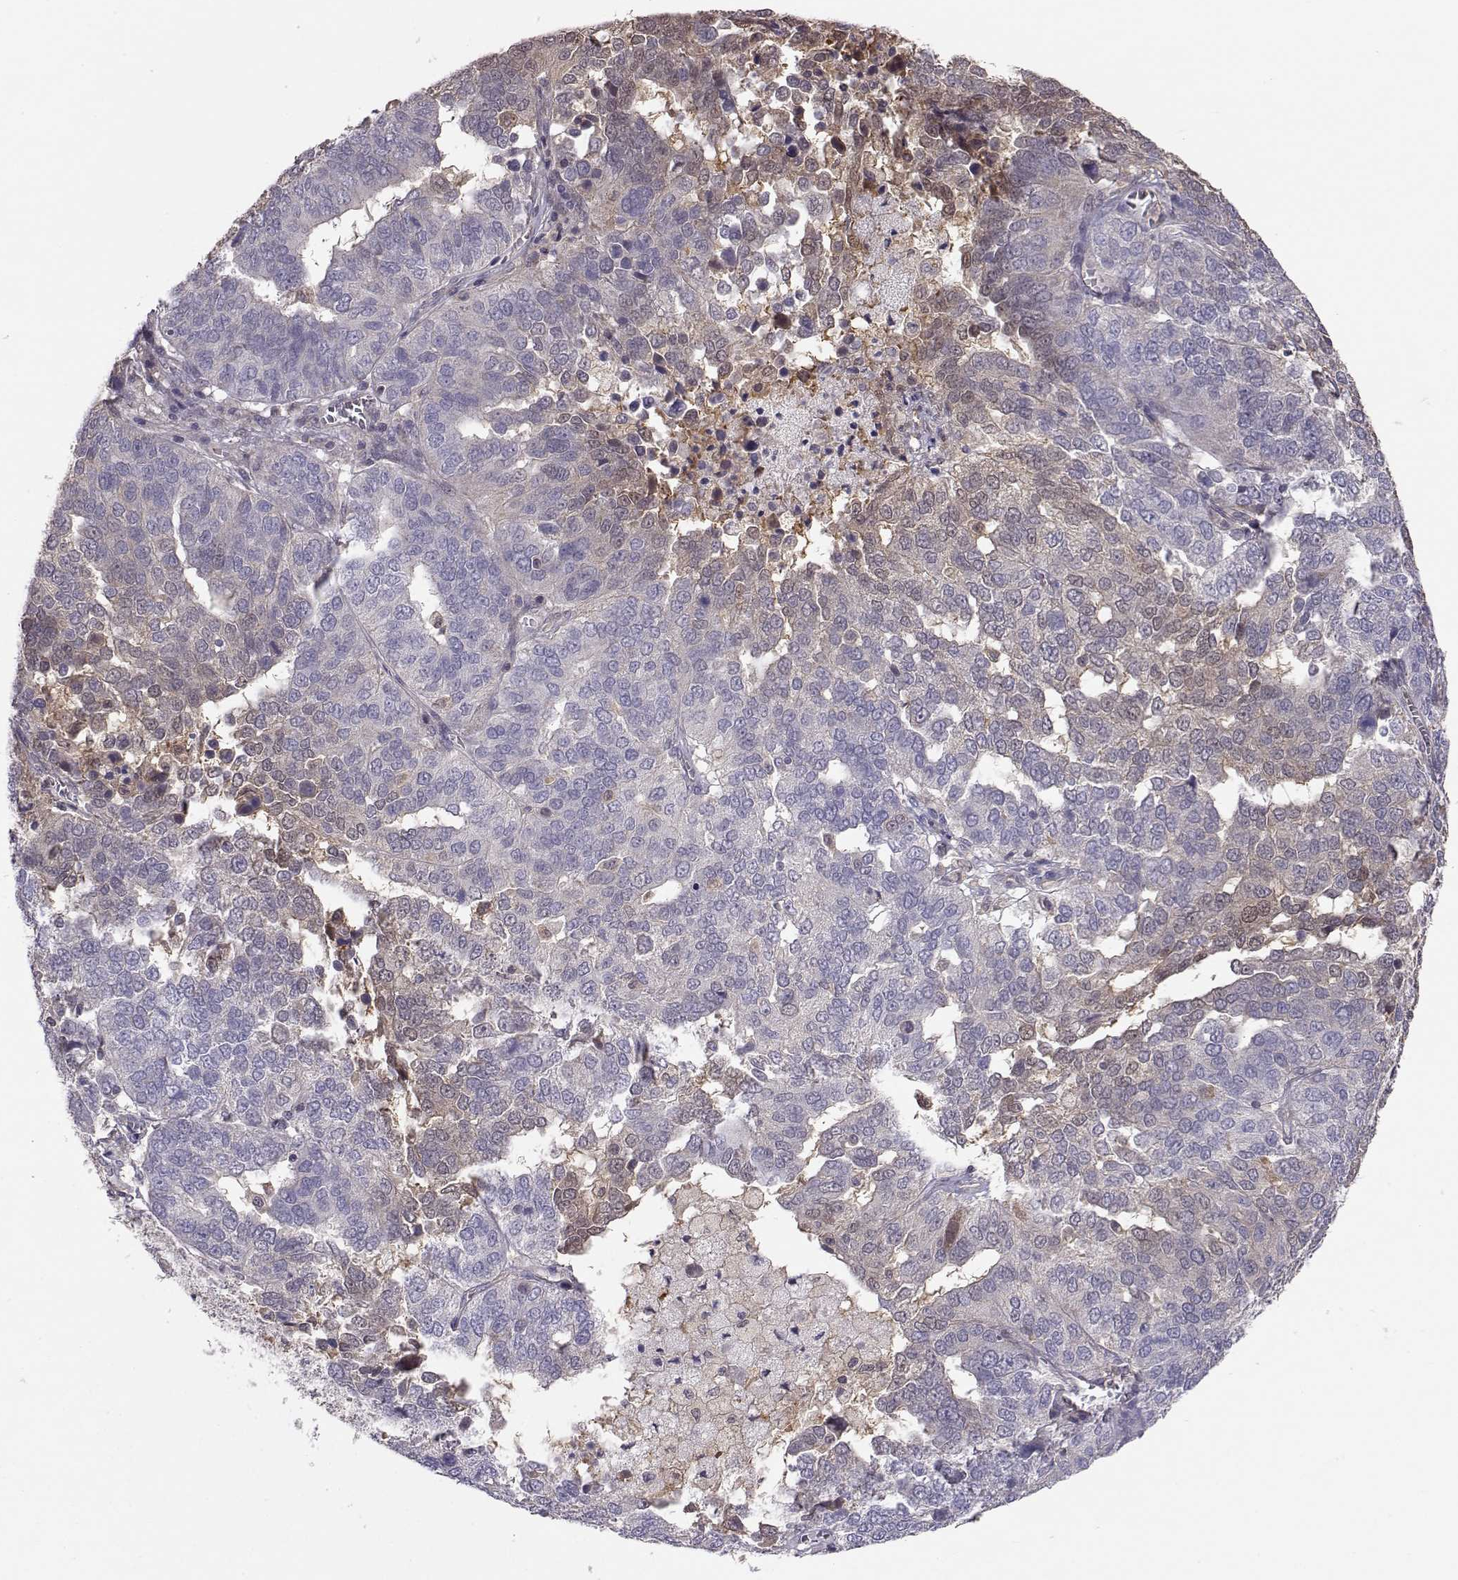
{"staining": {"intensity": "weak", "quantity": "<25%", "location": "cytoplasmic/membranous,nuclear"}, "tissue": "ovarian cancer", "cell_type": "Tumor cells", "image_type": "cancer", "snomed": [{"axis": "morphology", "description": "Carcinoma, endometroid"}, {"axis": "topography", "description": "Soft tissue"}, {"axis": "topography", "description": "Ovary"}], "caption": "This is an IHC image of human ovarian endometroid carcinoma. There is no expression in tumor cells.", "gene": "NCAM2", "patient": {"sex": "female", "age": 52}}